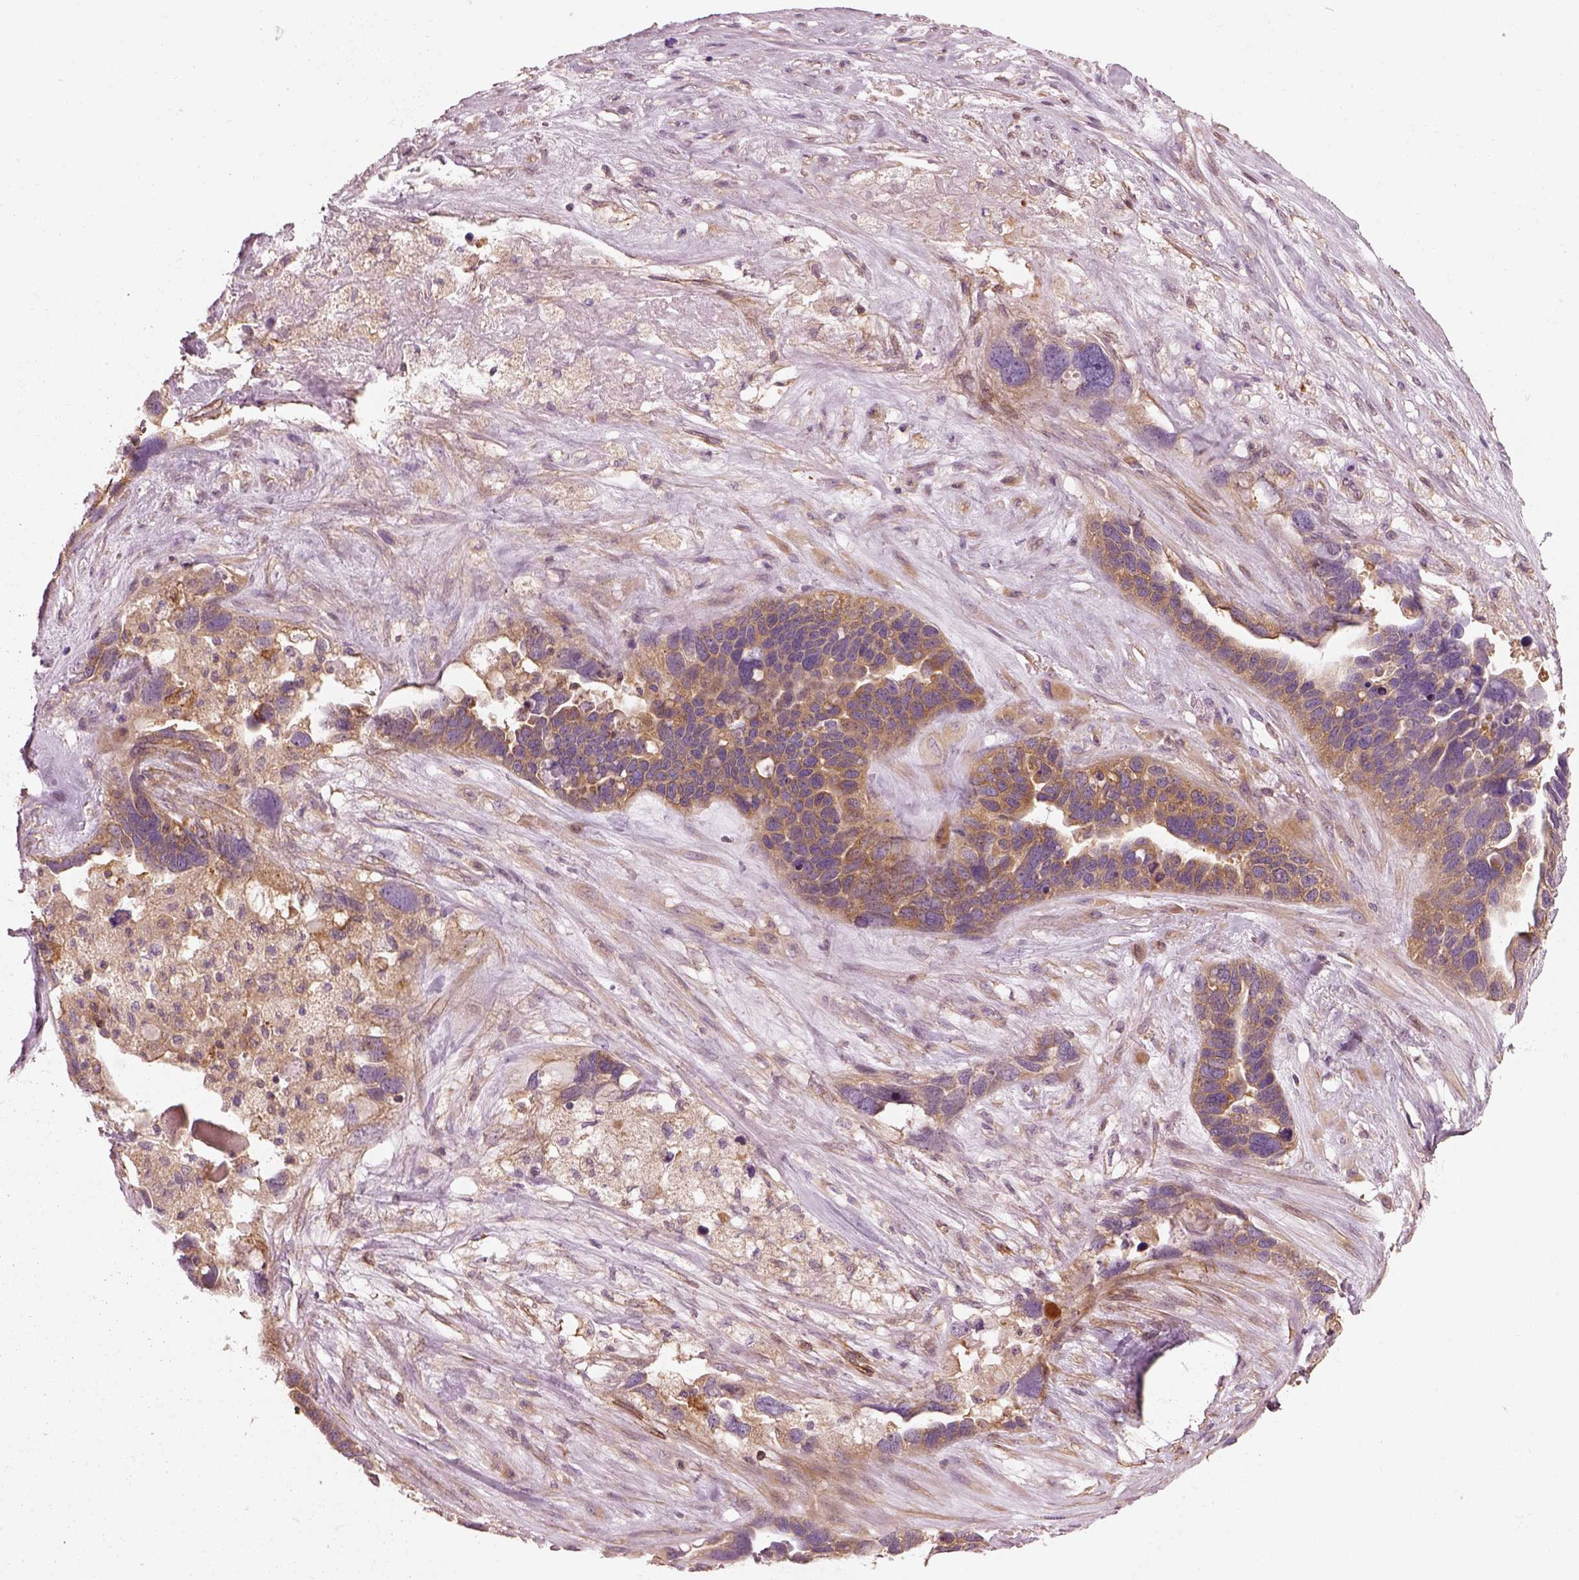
{"staining": {"intensity": "moderate", "quantity": ">75%", "location": "cytoplasmic/membranous"}, "tissue": "ovarian cancer", "cell_type": "Tumor cells", "image_type": "cancer", "snomed": [{"axis": "morphology", "description": "Cystadenocarcinoma, serous, NOS"}, {"axis": "topography", "description": "Ovary"}], "caption": "An image showing moderate cytoplasmic/membranous positivity in about >75% of tumor cells in ovarian serous cystadenocarcinoma, as visualized by brown immunohistochemical staining.", "gene": "CAD", "patient": {"sex": "female", "age": 54}}